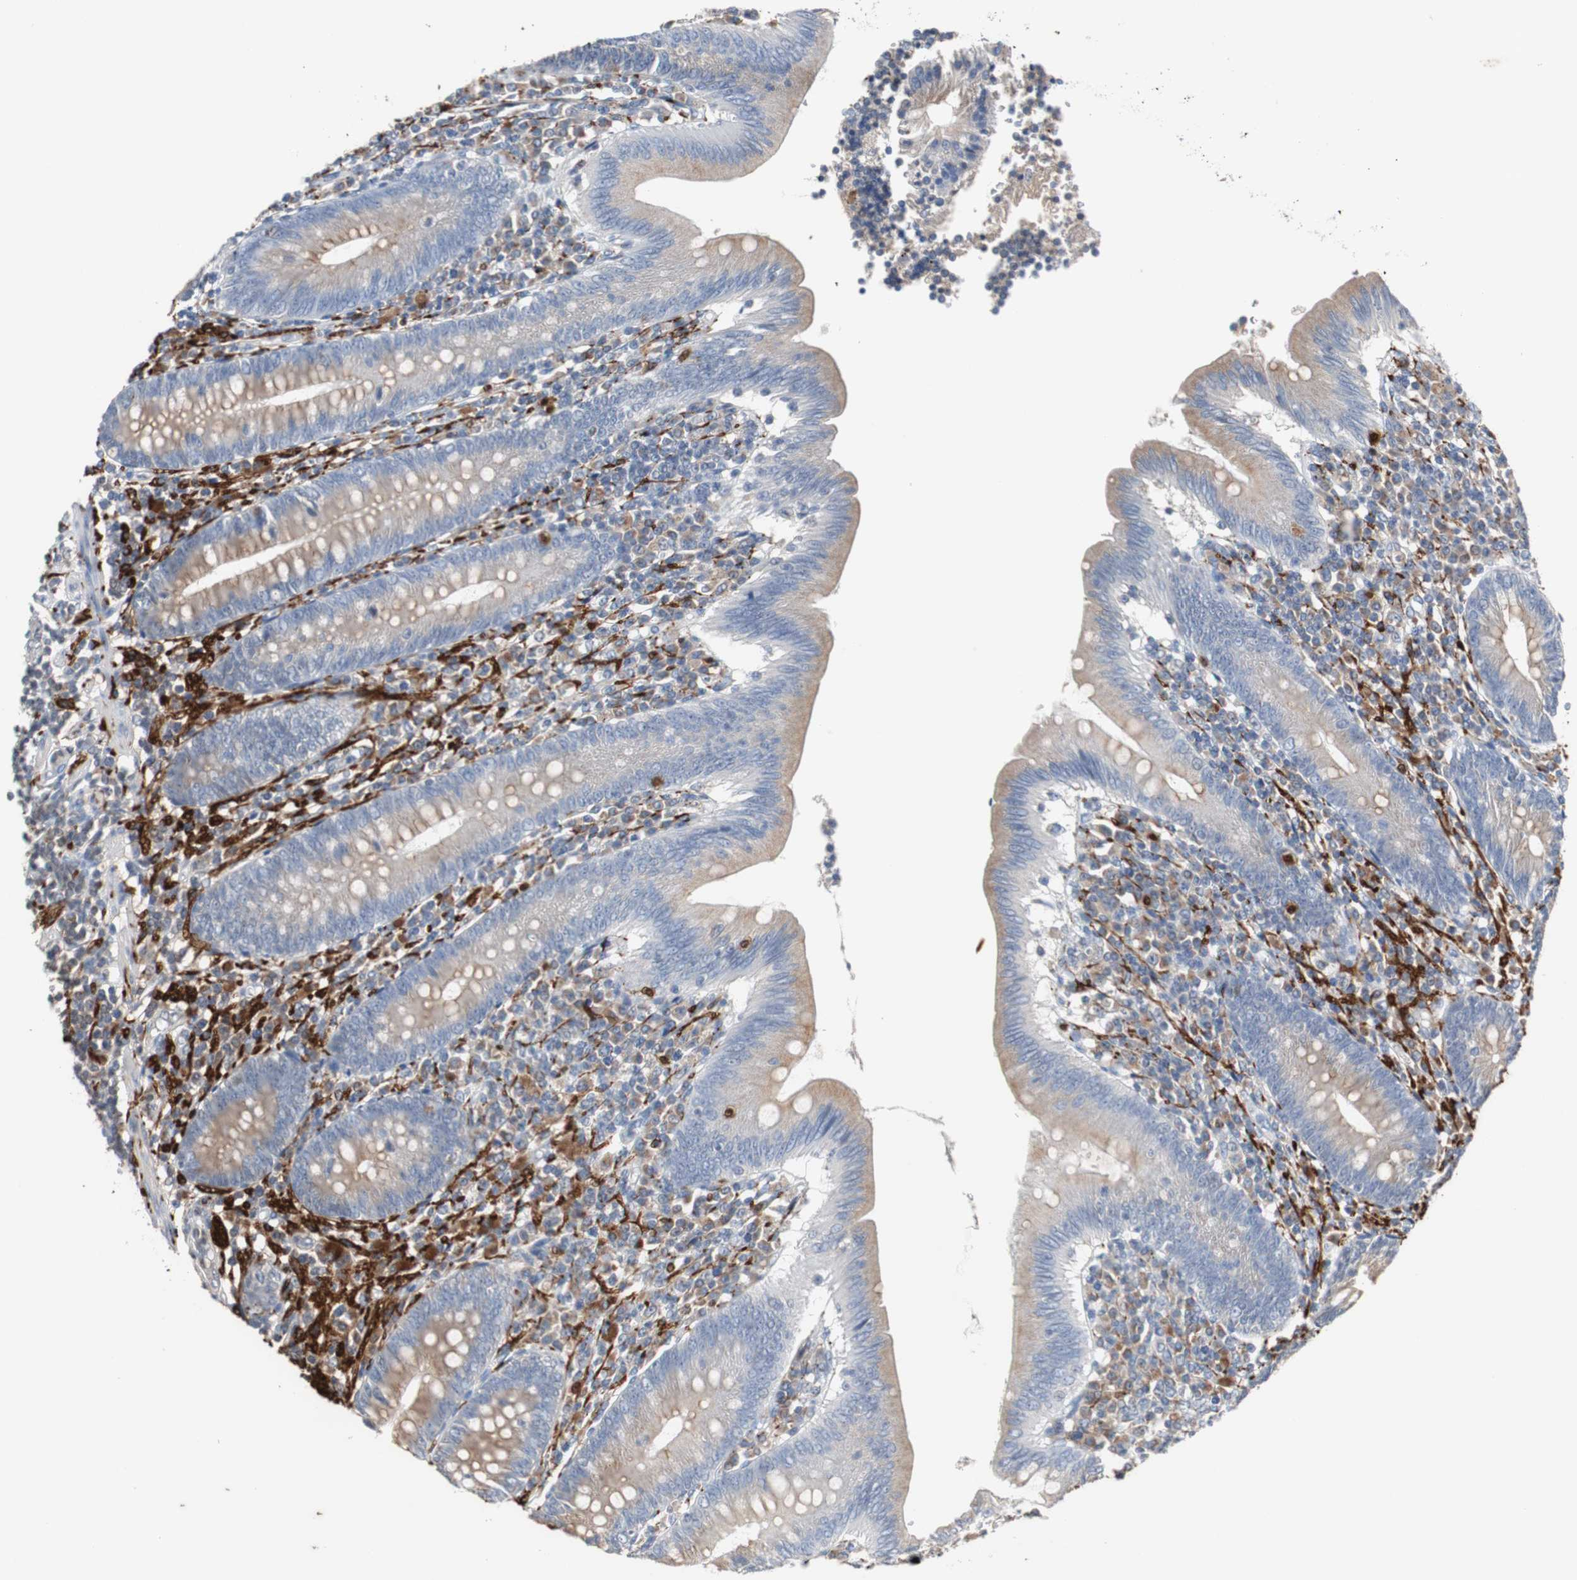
{"staining": {"intensity": "moderate", "quantity": ">75%", "location": "cytoplasmic/membranous"}, "tissue": "appendix", "cell_type": "Glandular cells", "image_type": "normal", "snomed": [{"axis": "morphology", "description": "Normal tissue, NOS"}, {"axis": "morphology", "description": "Inflammation, NOS"}, {"axis": "topography", "description": "Appendix"}], "caption": "The histopathology image exhibits immunohistochemical staining of benign appendix. There is moderate cytoplasmic/membranous expression is seen in about >75% of glandular cells.", "gene": "CALB2", "patient": {"sex": "male", "age": 46}}